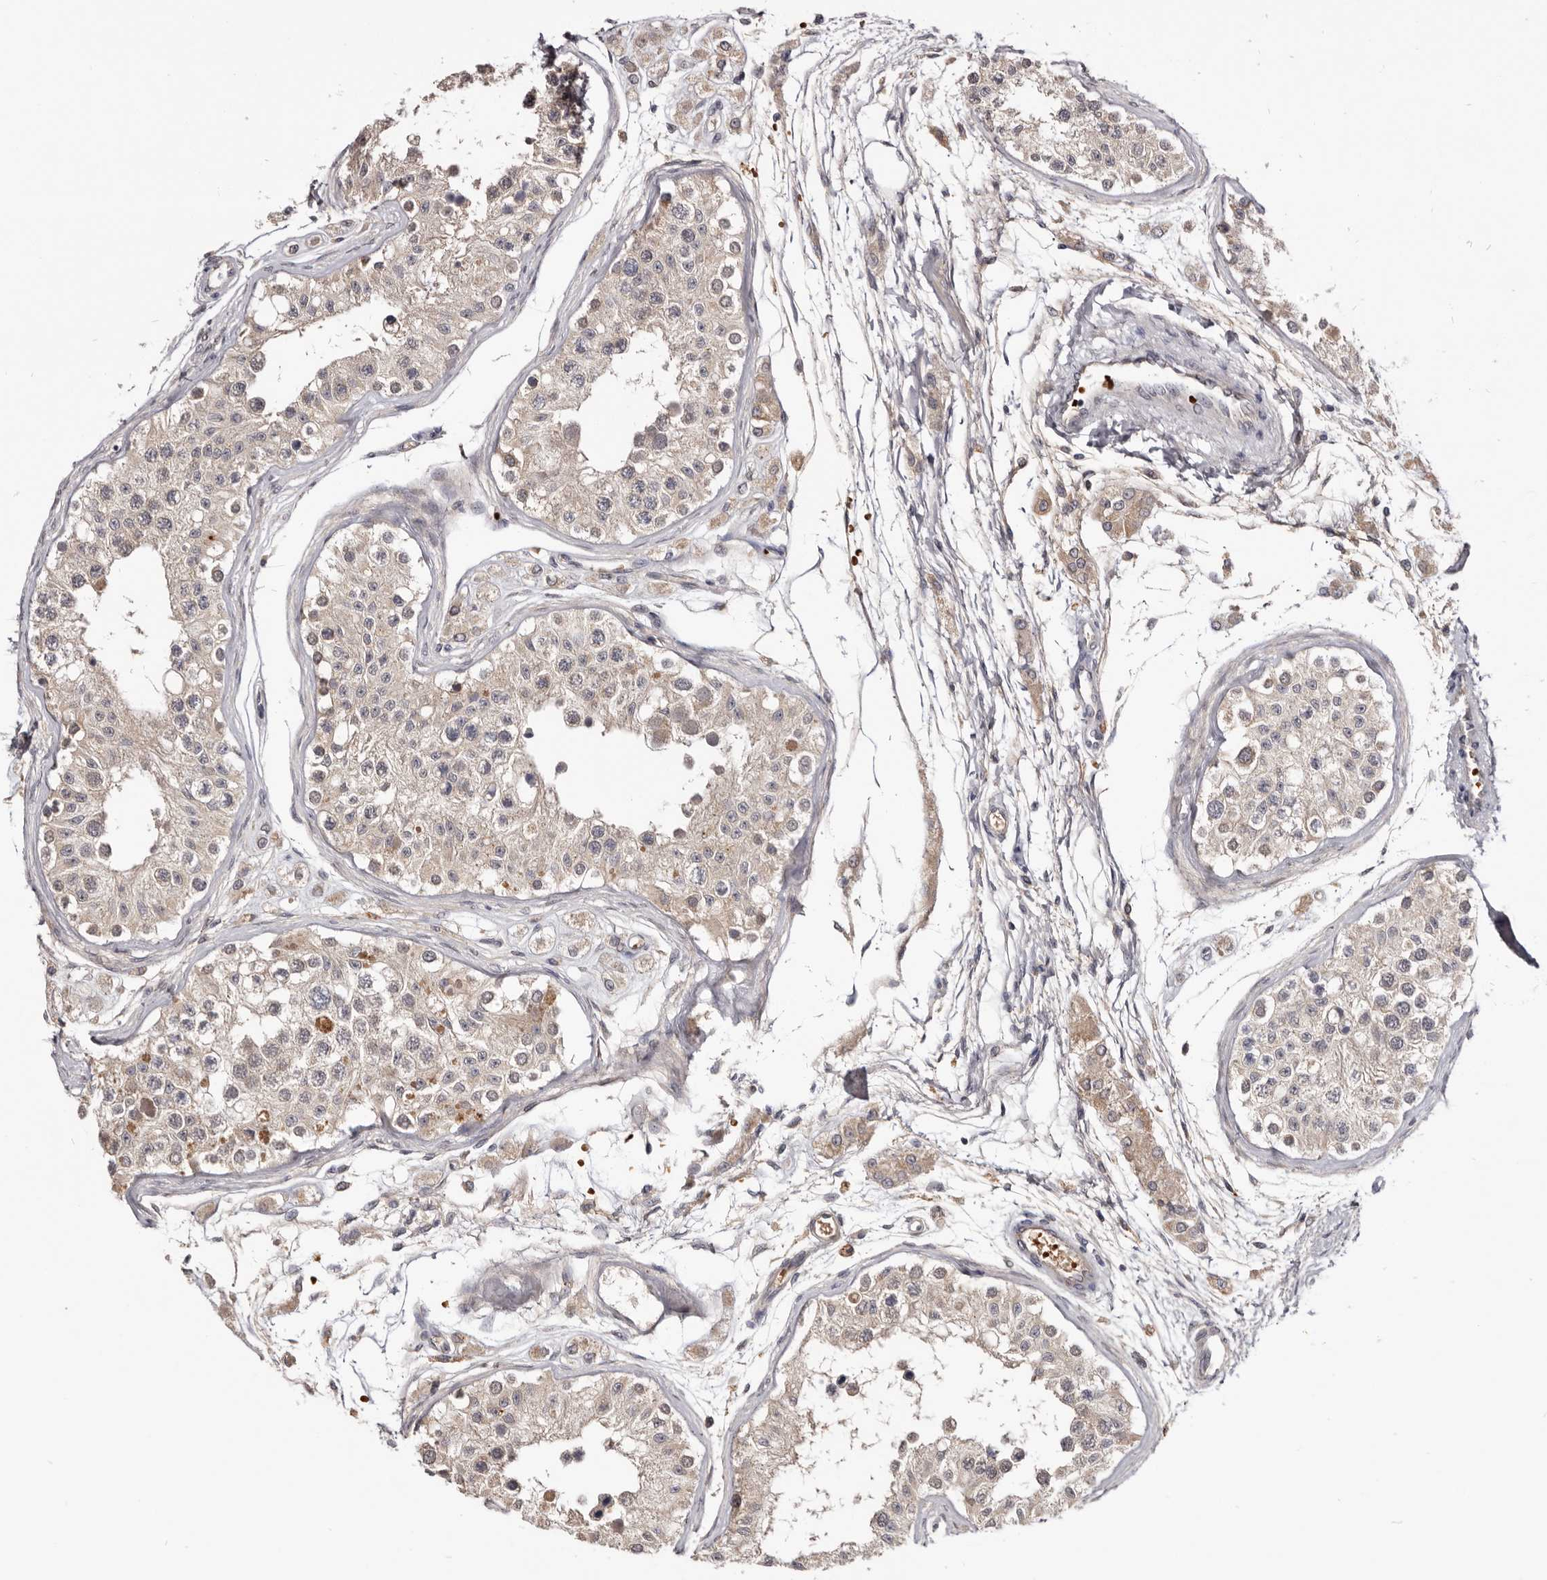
{"staining": {"intensity": "weak", "quantity": "<25%", "location": "cytoplasmic/membranous"}, "tissue": "testis", "cell_type": "Cells in seminiferous ducts", "image_type": "normal", "snomed": [{"axis": "morphology", "description": "Normal tissue, NOS"}, {"axis": "morphology", "description": "Adenocarcinoma, metastatic, NOS"}, {"axis": "topography", "description": "Testis"}], "caption": "An image of testis stained for a protein exhibits no brown staining in cells in seminiferous ducts.", "gene": "NENF", "patient": {"sex": "male", "age": 26}}